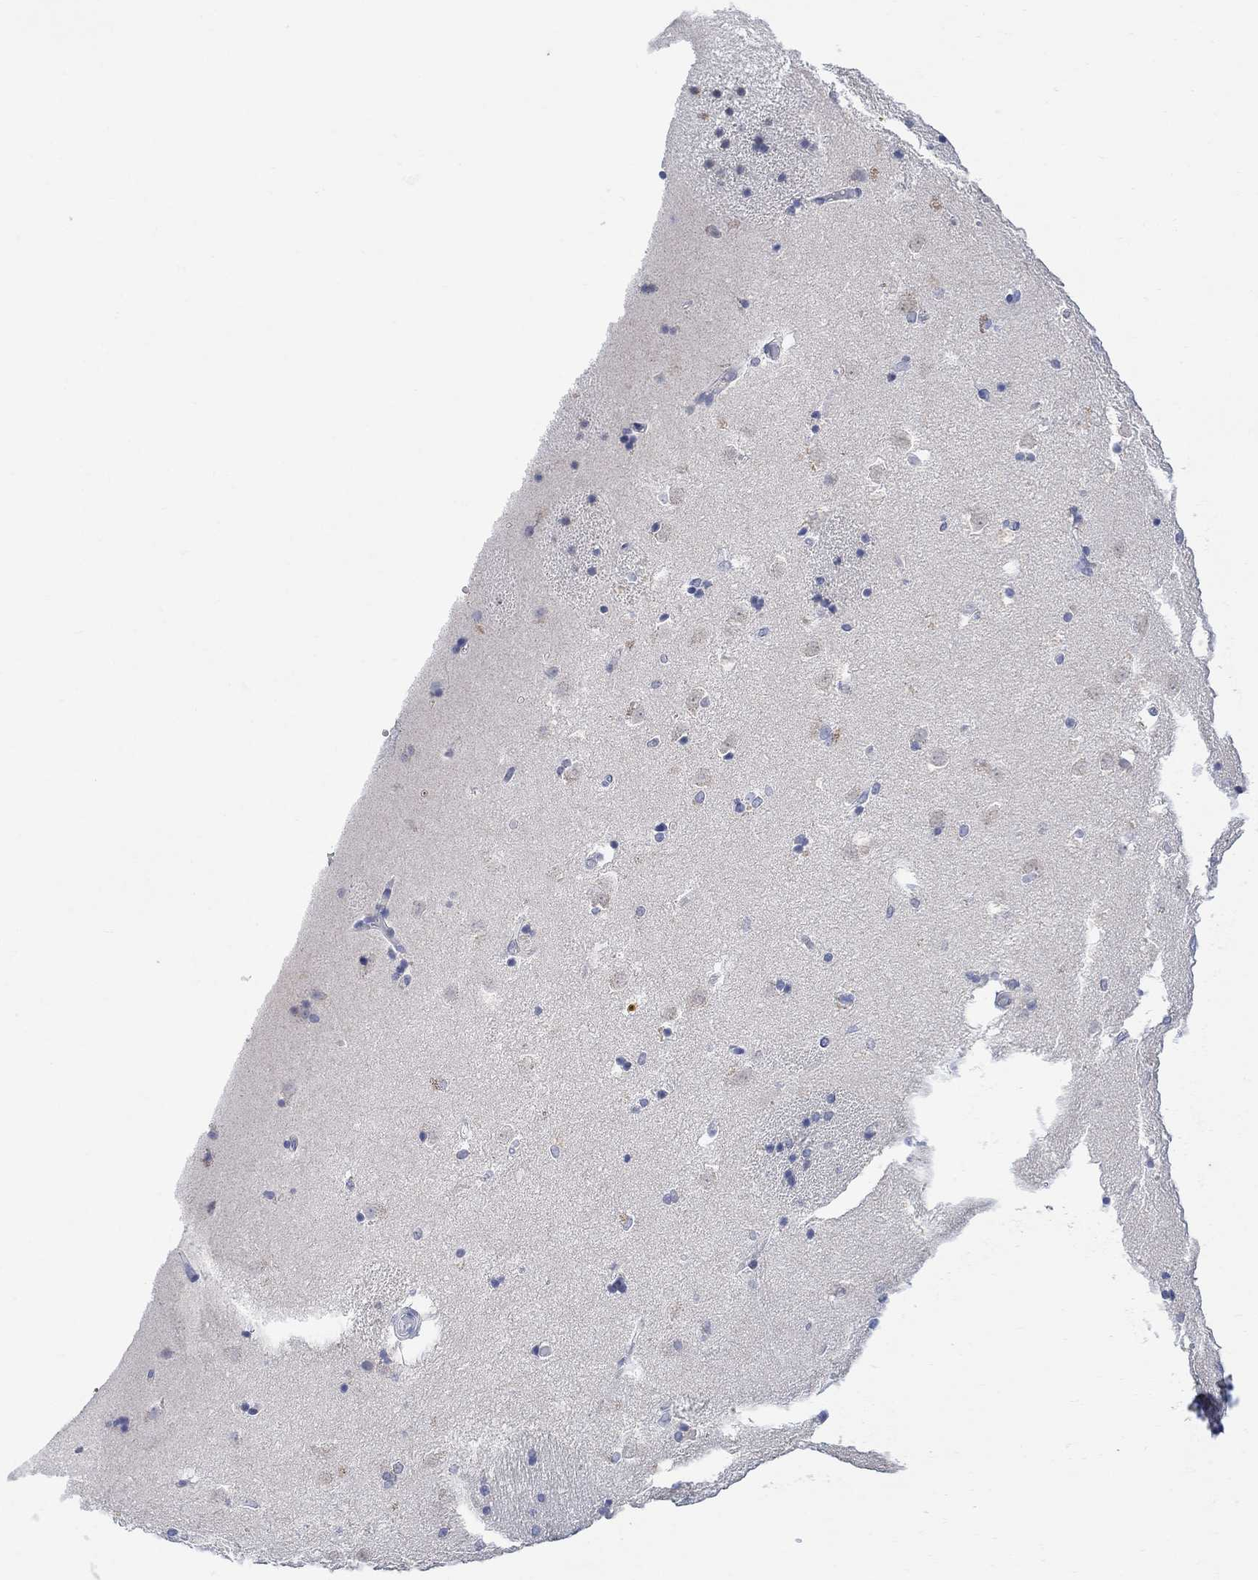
{"staining": {"intensity": "negative", "quantity": "none", "location": "none"}, "tissue": "caudate", "cell_type": "Glial cells", "image_type": "normal", "snomed": [{"axis": "morphology", "description": "Normal tissue, NOS"}, {"axis": "topography", "description": "Lateral ventricle wall"}], "caption": "There is no significant expression in glial cells of caudate. The staining was performed using DAB to visualize the protein expression in brown, while the nuclei were stained in blue with hematoxylin (Magnification: 20x).", "gene": "FBP2", "patient": {"sex": "male", "age": 51}}